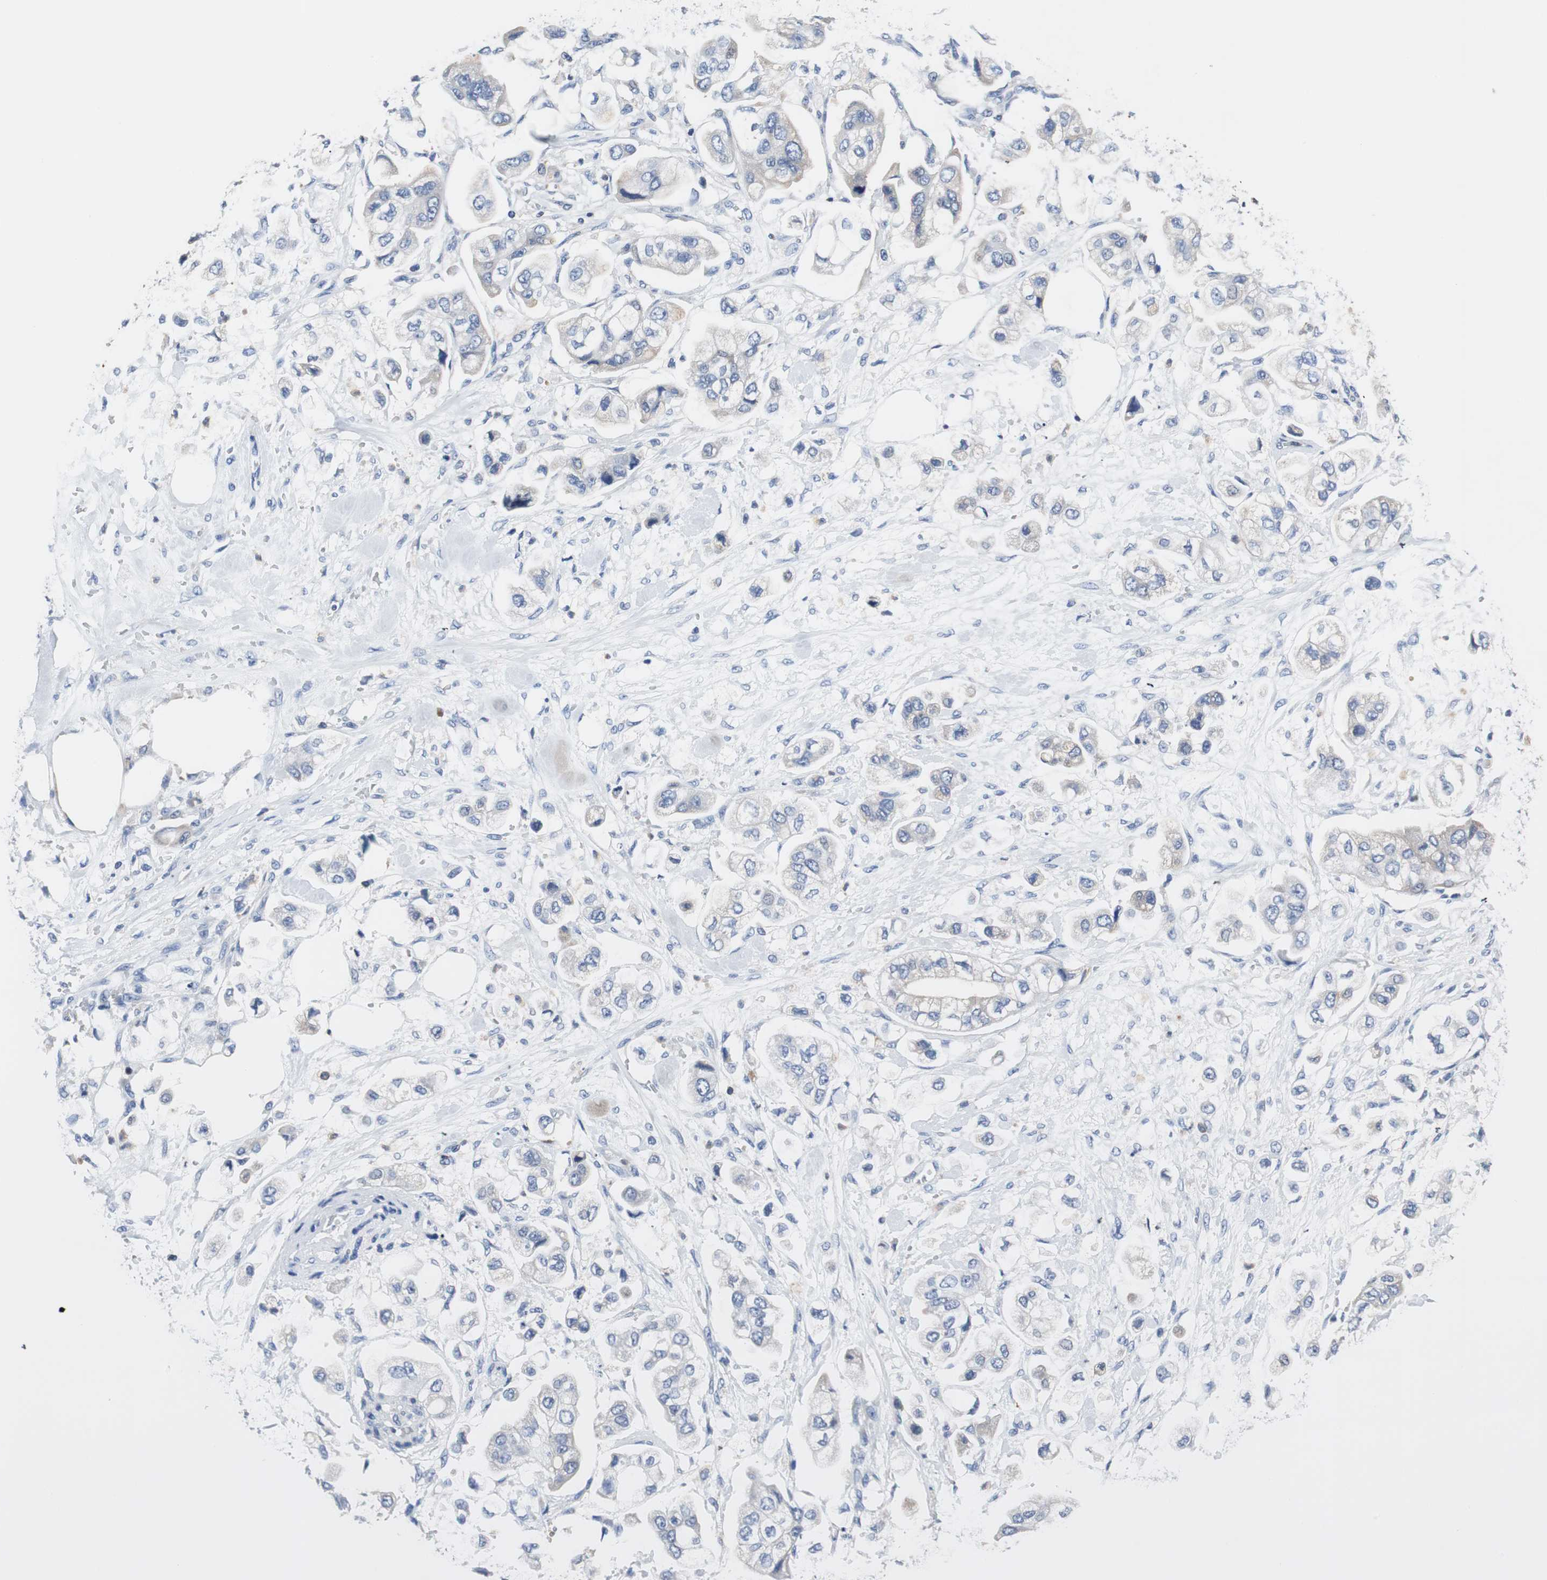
{"staining": {"intensity": "negative", "quantity": "none", "location": "none"}, "tissue": "stomach cancer", "cell_type": "Tumor cells", "image_type": "cancer", "snomed": [{"axis": "morphology", "description": "Adenocarcinoma, NOS"}, {"axis": "topography", "description": "Stomach"}], "caption": "The image demonstrates no staining of tumor cells in adenocarcinoma (stomach).", "gene": "VAMP8", "patient": {"sex": "male", "age": 62}}